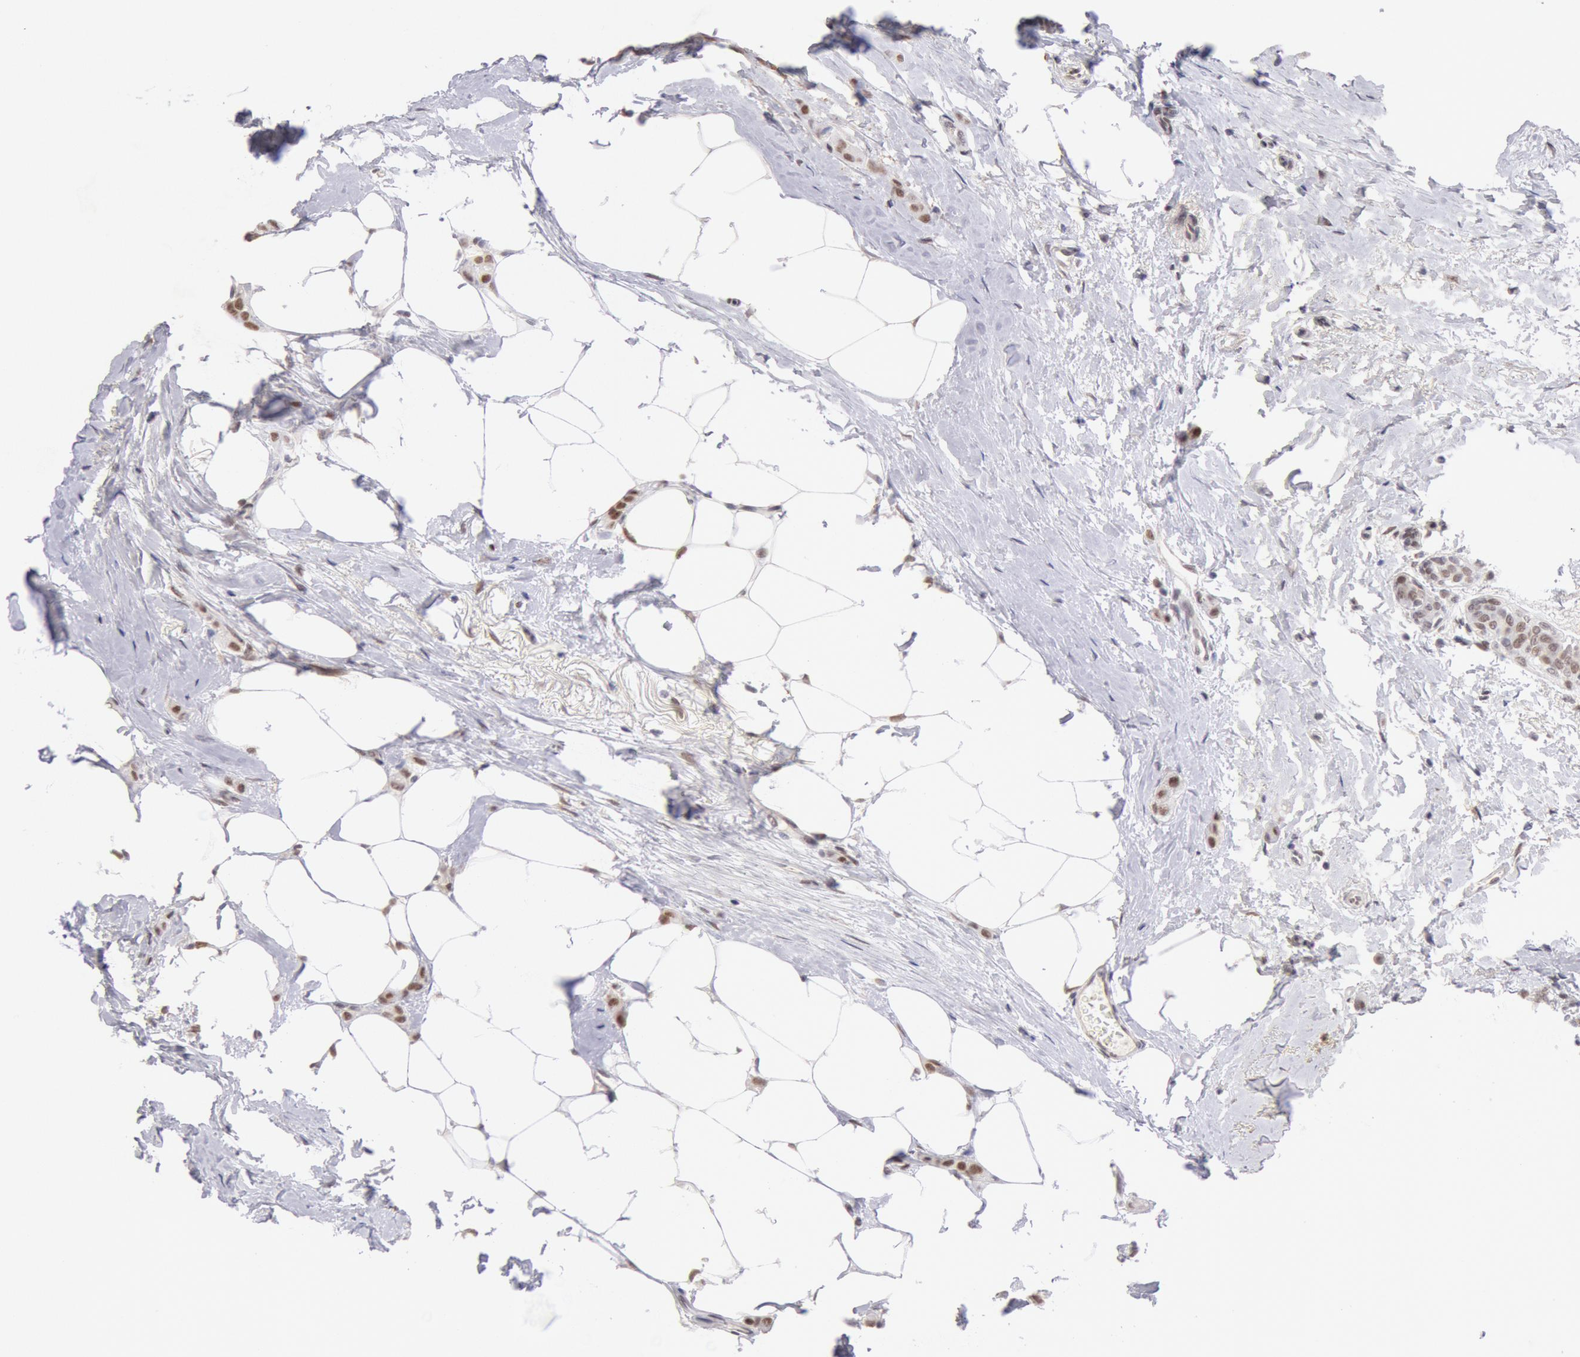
{"staining": {"intensity": "moderate", "quantity": ">75%", "location": "nuclear"}, "tissue": "breast cancer", "cell_type": "Tumor cells", "image_type": "cancer", "snomed": [{"axis": "morphology", "description": "Lobular carcinoma"}, {"axis": "topography", "description": "Breast"}], "caption": "High-magnification brightfield microscopy of breast cancer (lobular carcinoma) stained with DAB (brown) and counterstained with hematoxylin (blue). tumor cells exhibit moderate nuclear positivity is seen in approximately>75% of cells. The staining was performed using DAB (3,3'-diaminobenzidine) to visualize the protein expression in brown, while the nuclei were stained in blue with hematoxylin (Magnification: 20x).", "gene": "CDKN2B", "patient": {"sex": "female", "age": 55}}